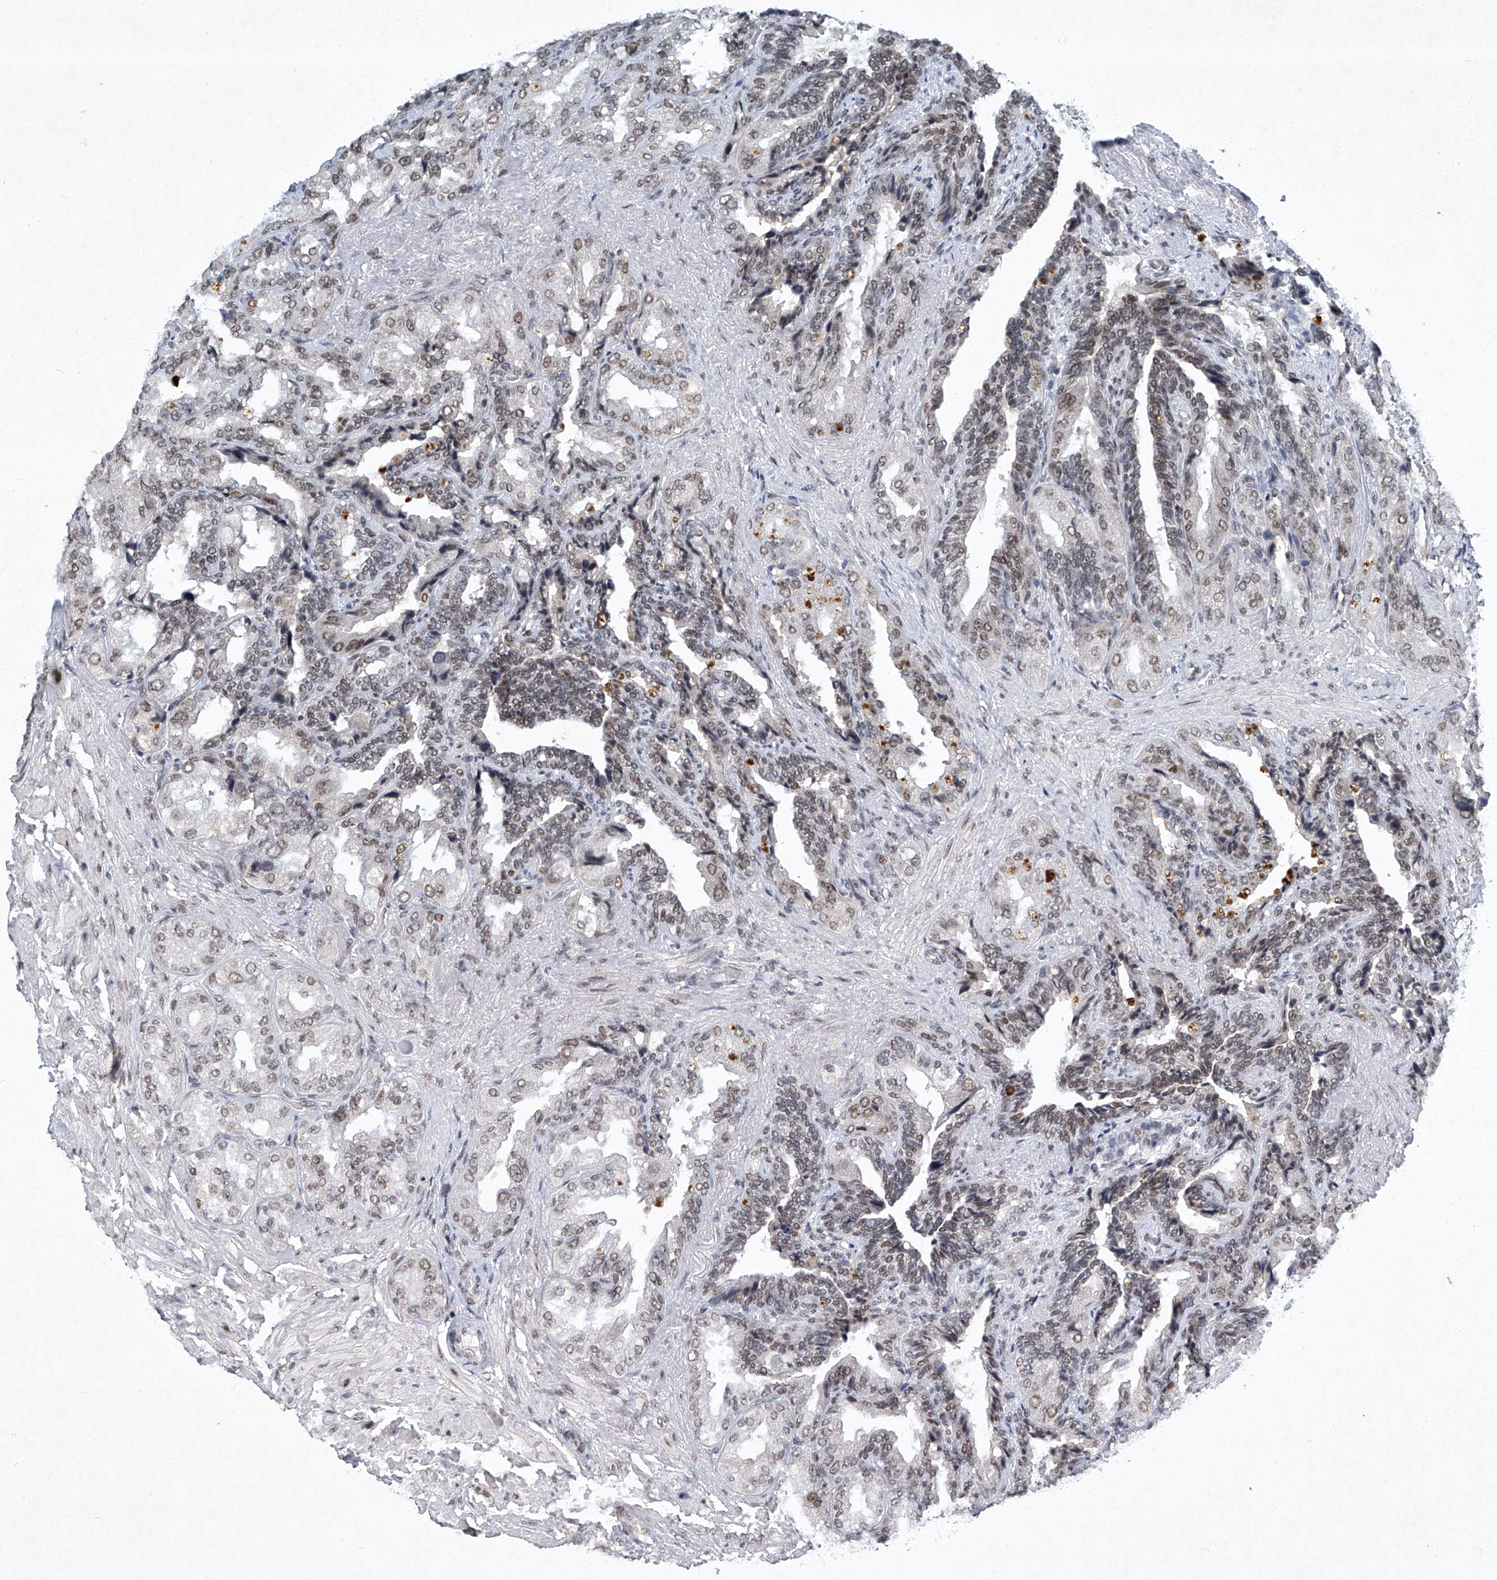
{"staining": {"intensity": "moderate", "quantity": "25%-75%", "location": "nuclear"}, "tissue": "seminal vesicle", "cell_type": "Glandular cells", "image_type": "normal", "snomed": [{"axis": "morphology", "description": "Normal tissue, NOS"}, {"axis": "topography", "description": "Seminal veicle"}, {"axis": "topography", "description": "Peripheral nerve tissue"}], "caption": "Human seminal vesicle stained for a protein (brown) exhibits moderate nuclear positive expression in about 25%-75% of glandular cells.", "gene": "TFDP1", "patient": {"sex": "male", "age": 63}}